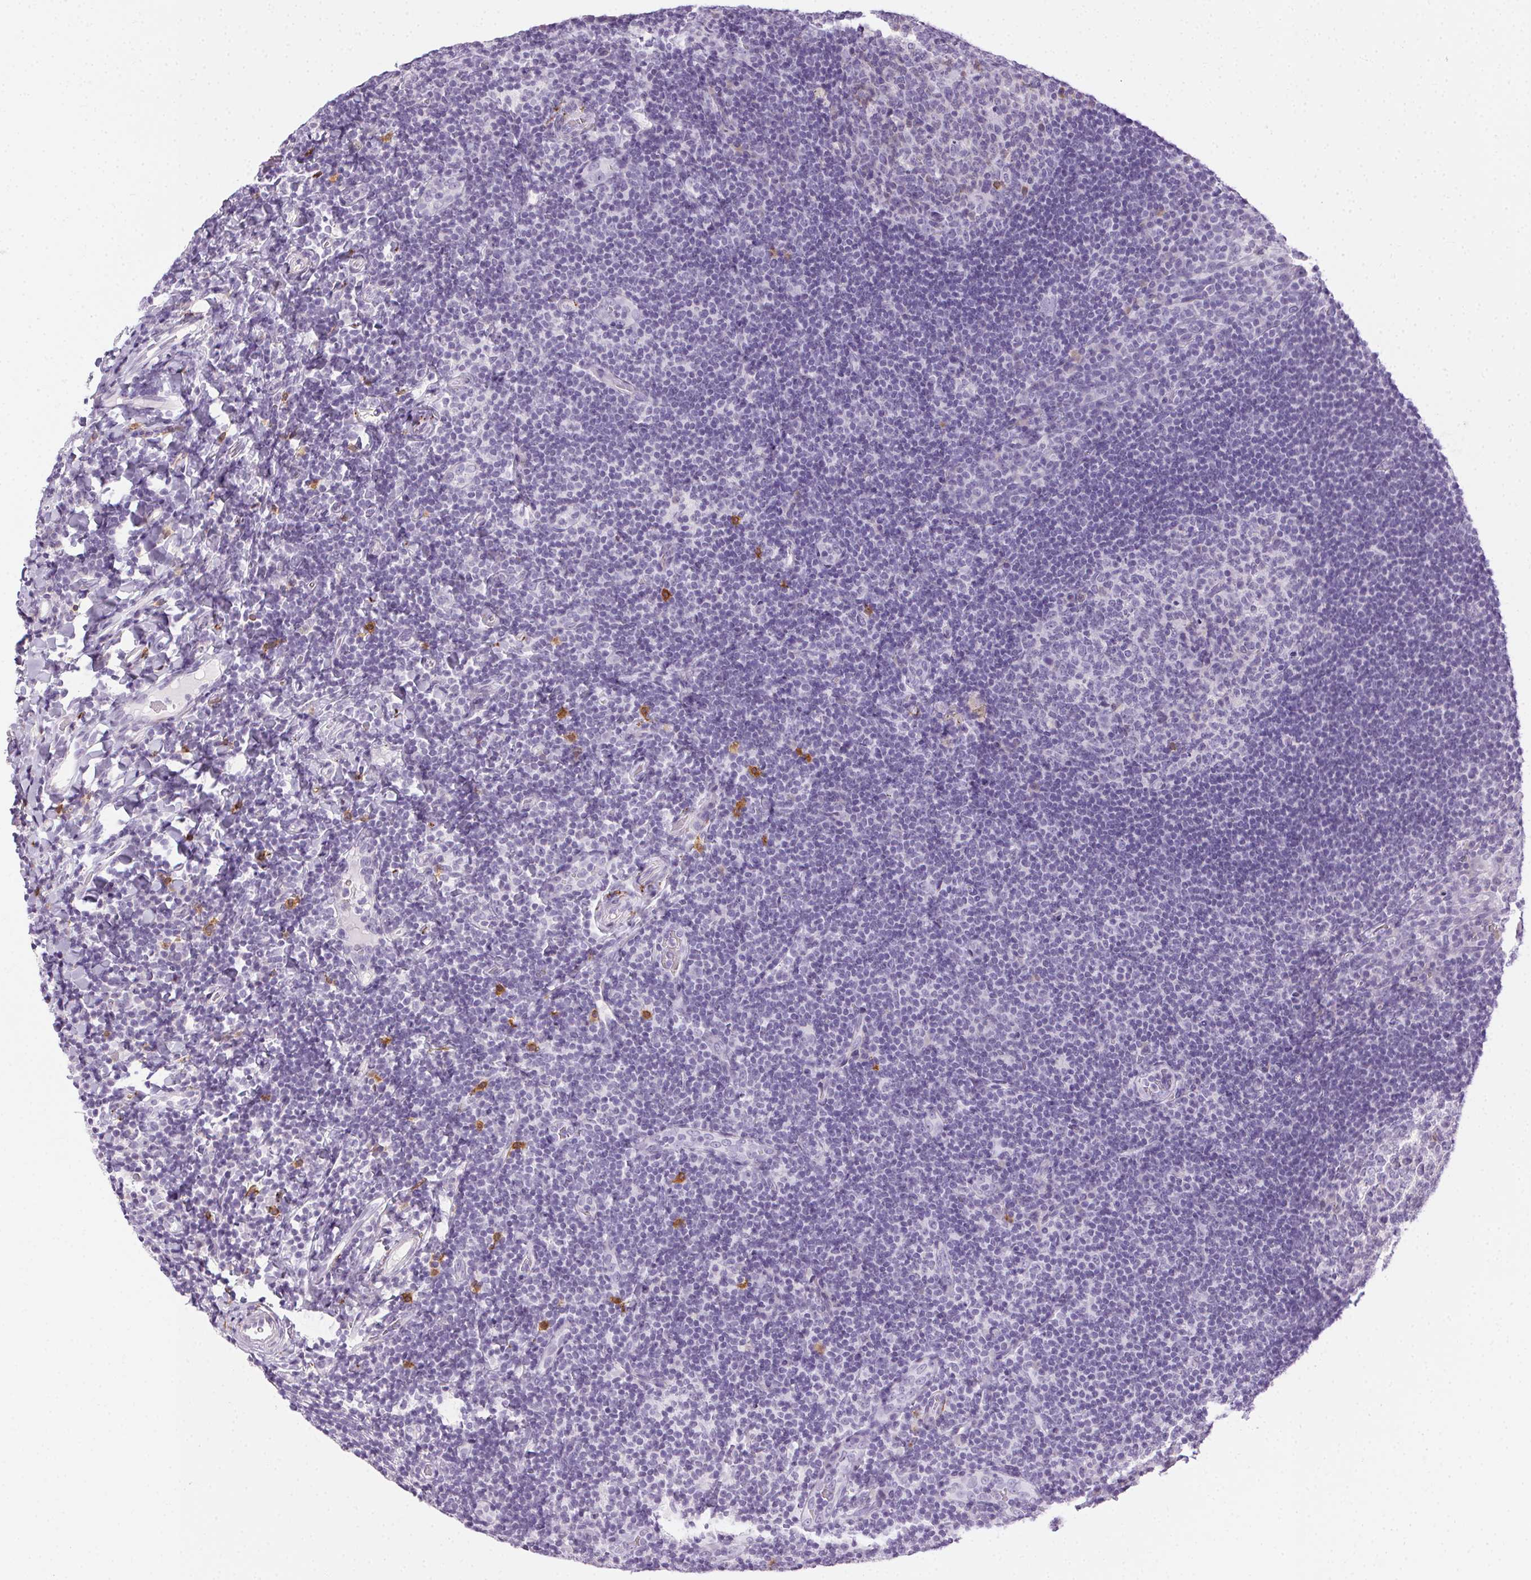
{"staining": {"intensity": "negative", "quantity": "none", "location": "none"}, "tissue": "tonsil", "cell_type": "Germinal center cells", "image_type": "normal", "snomed": [{"axis": "morphology", "description": "Normal tissue, NOS"}, {"axis": "topography", "description": "Tonsil"}], "caption": "This is a histopathology image of immunohistochemistry (IHC) staining of normal tonsil, which shows no positivity in germinal center cells. The staining is performed using DAB (3,3'-diaminobenzidine) brown chromogen with nuclei counter-stained in using hematoxylin.", "gene": "CADPS", "patient": {"sex": "male", "age": 17}}